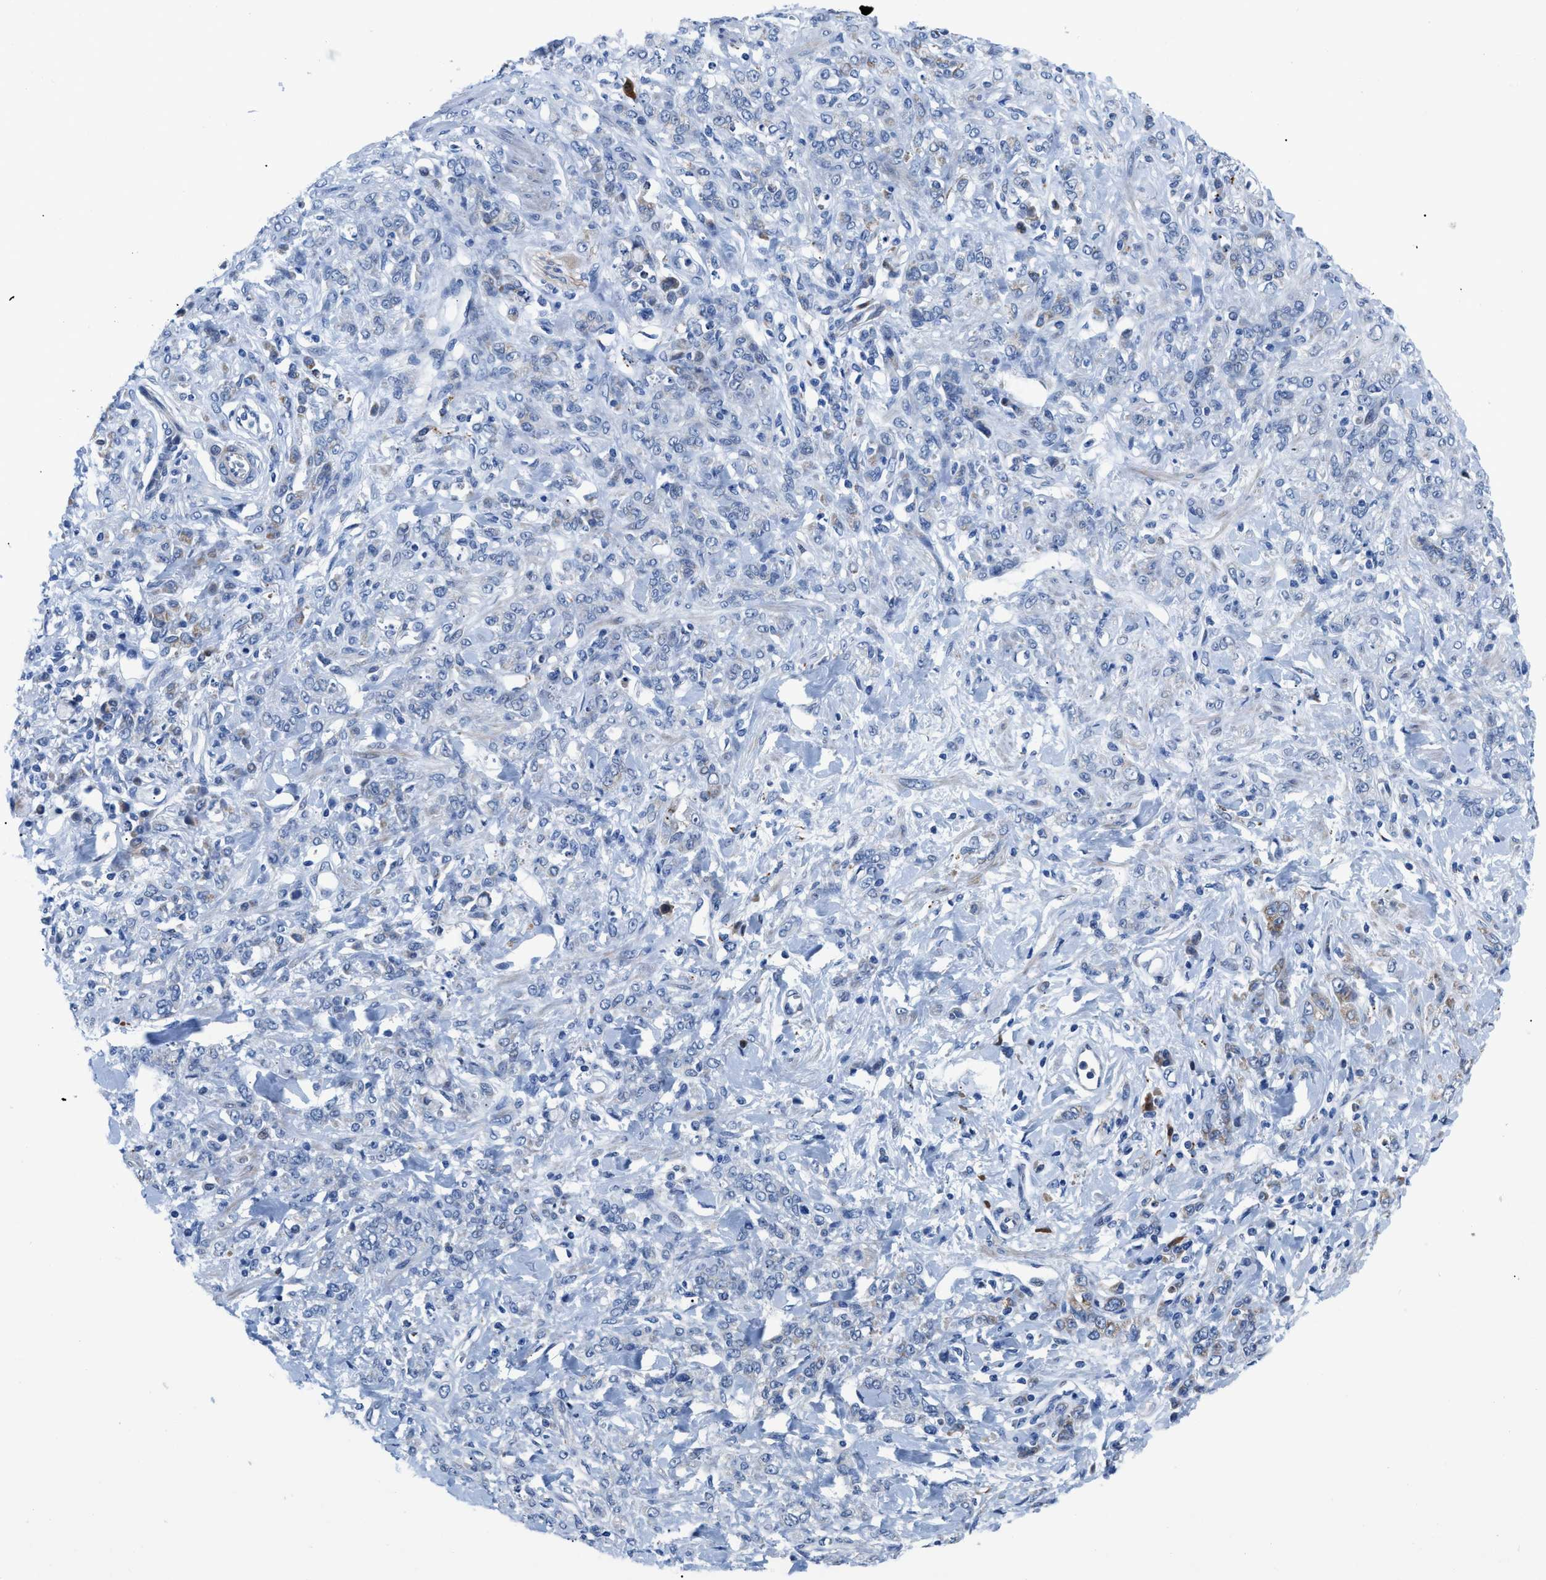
{"staining": {"intensity": "negative", "quantity": "none", "location": "none"}, "tissue": "stomach cancer", "cell_type": "Tumor cells", "image_type": "cancer", "snomed": [{"axis": "morphology", "description": "Normal tissue, NOS"}, {"axis": "morphology", "description": "Adenocarcinoma, NOS"}, {"axis": "topography", "description": "Stomach"}], "caption": "Tumor cells are negative for brown protein staining in stomach cancer (adenocarcinoma).", "gene": "UAP1", "patient": {"sex": "male", "age": 82}}